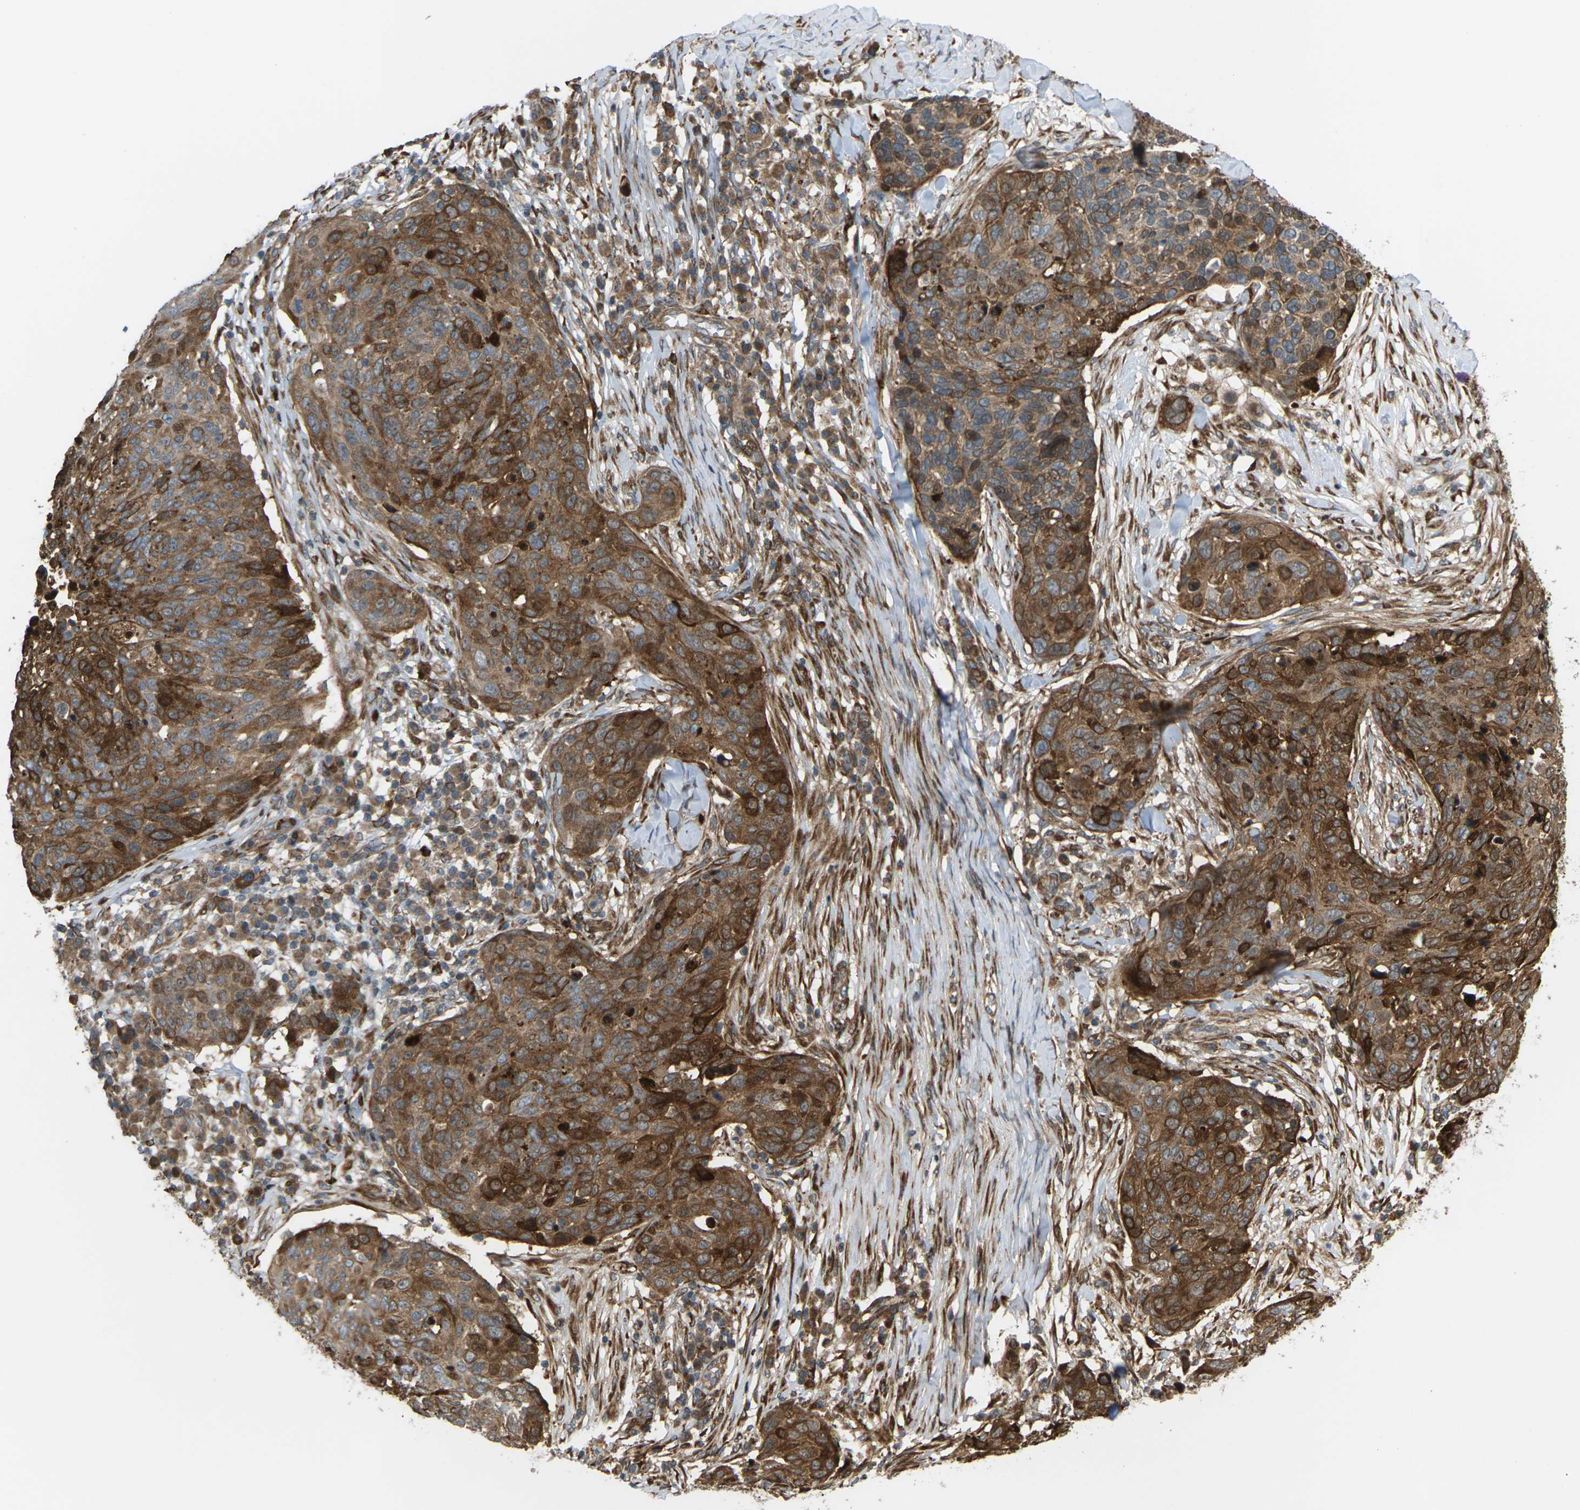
{"staining": {"intensity": "moderate", "quantity": ">75%", "location": "cytoplasmic/membranous"}, "tissue": "skin cancer", "cell_type": "Tumor cells", "image_type": "cancer", "snomed": [{"axis": "morphology", "description": "Squamous cell carcinoma in situ, NOS"}, {"axis": "morphology", "description": "Squamous cell carcinoma, NOS"}, {"axis": "topography", "description": "Skin"}], "caption": "Squamous cell carcinoma (skin) stained with DAB (3,3'-diaminobenzidine) immunohistochemistry (IHC) reveals medium levels of moderate cytoplasmic/membranous expression in about >75% of tumor cells.", "gene": "ROBO1", "patient": {"sex": "male", "age": 93}}